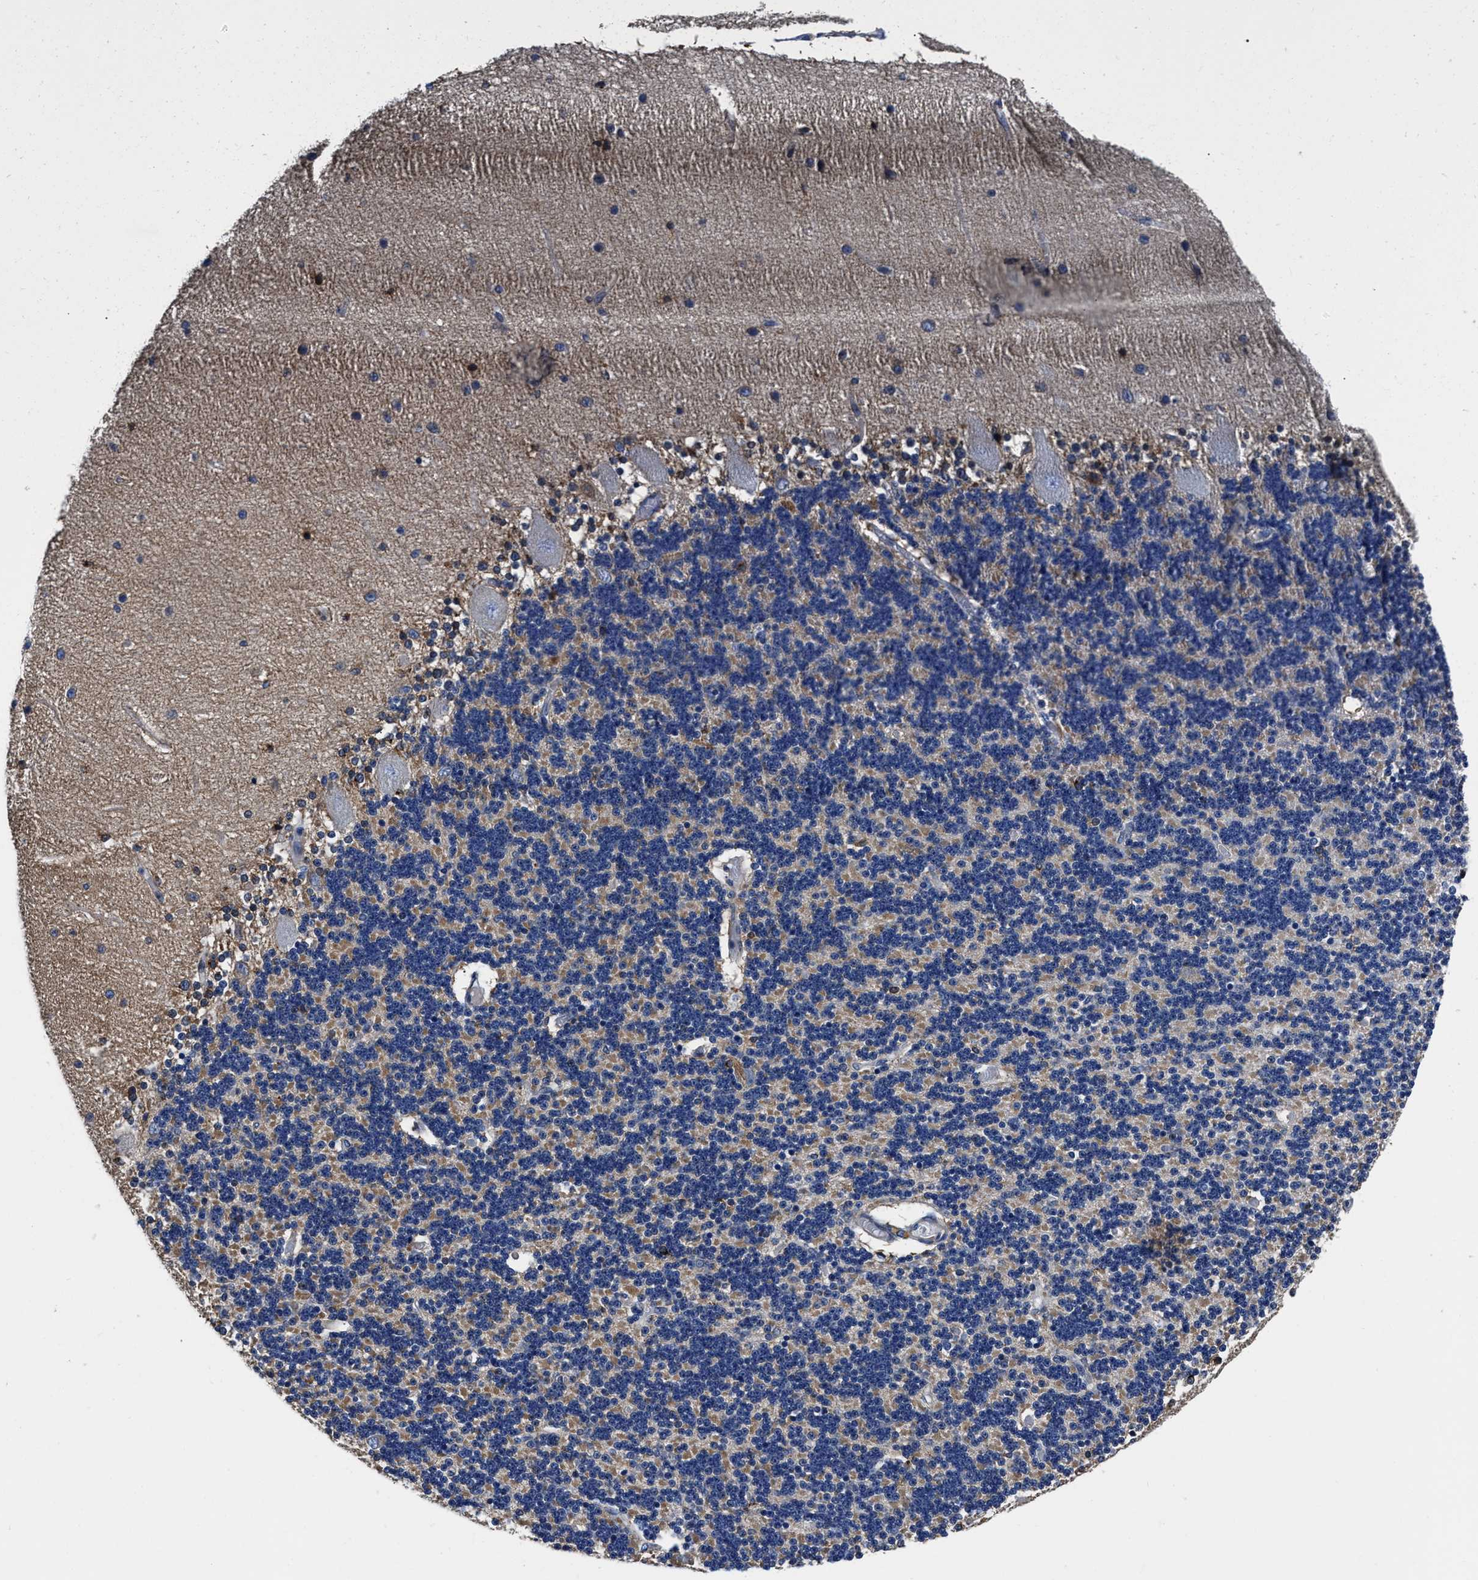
{"staining": {"intensity": "moderate", "quantity": "25%-75%", "location": "cytoplasmic/membranous"}, "tissue": "cerebellum", "cell_type": "Cells in granular layer", "image_type": "normal", "snomed": [{"axis": "morphology", "description": "Normal tissue, NOS"}, {"axis": "topography", "description": "Cerebellum"}], "caption": "IHC staining of unremarkable cerebellum, which shows medium levels of moderate cytoplasmic/membranous expression in approximately 25%-75% of cells in granular layer indicating moderate cytoplasmic/membranous protein staining. The staining was performed using DAB (3,3'-diaminobenzidine) (brown) for protein detection and nuclei were counterstained in hematoxylin (blue).", "gene": "SLC35F1", "patient": {"sex": "female", "age": 54}}